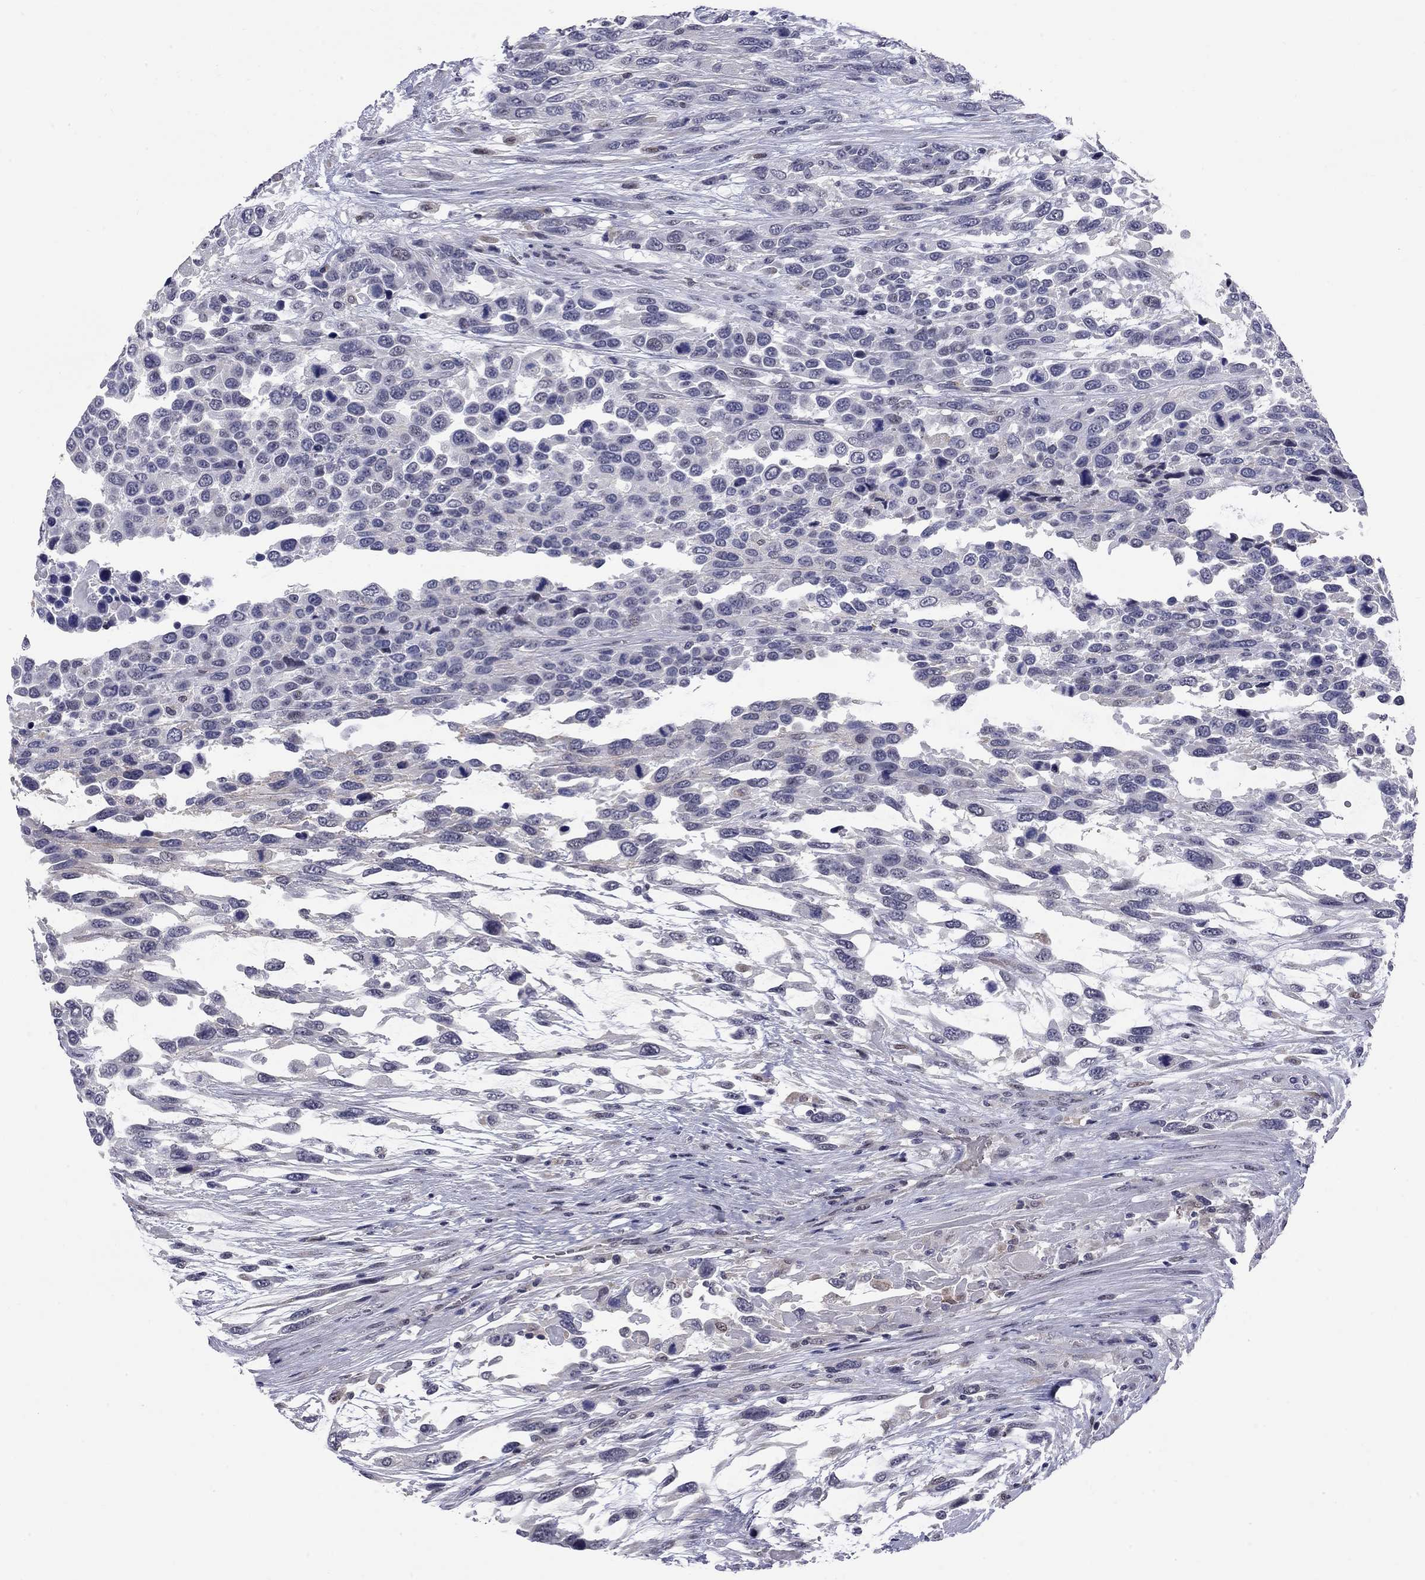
{"staining": {"intensity": "negative", "quantity": "none", "location": "none"}, "tissue": "urothelial cancer", "cell_type": "Tumor cells", "image_type": "cancer", "snomed": [{"axis": "morphology", "description": "Urothelial carcinoma, High grade"}, {"axis": "topography", "description": "Urinary bladder"}], "caption": "Immunohistochemistry (IHC) of urothelial carcinoma (high-grade) demonstrates no positivity in tumor cells.", "gene": "HTR4", "patient": {"sex": "female", "age": 70}}